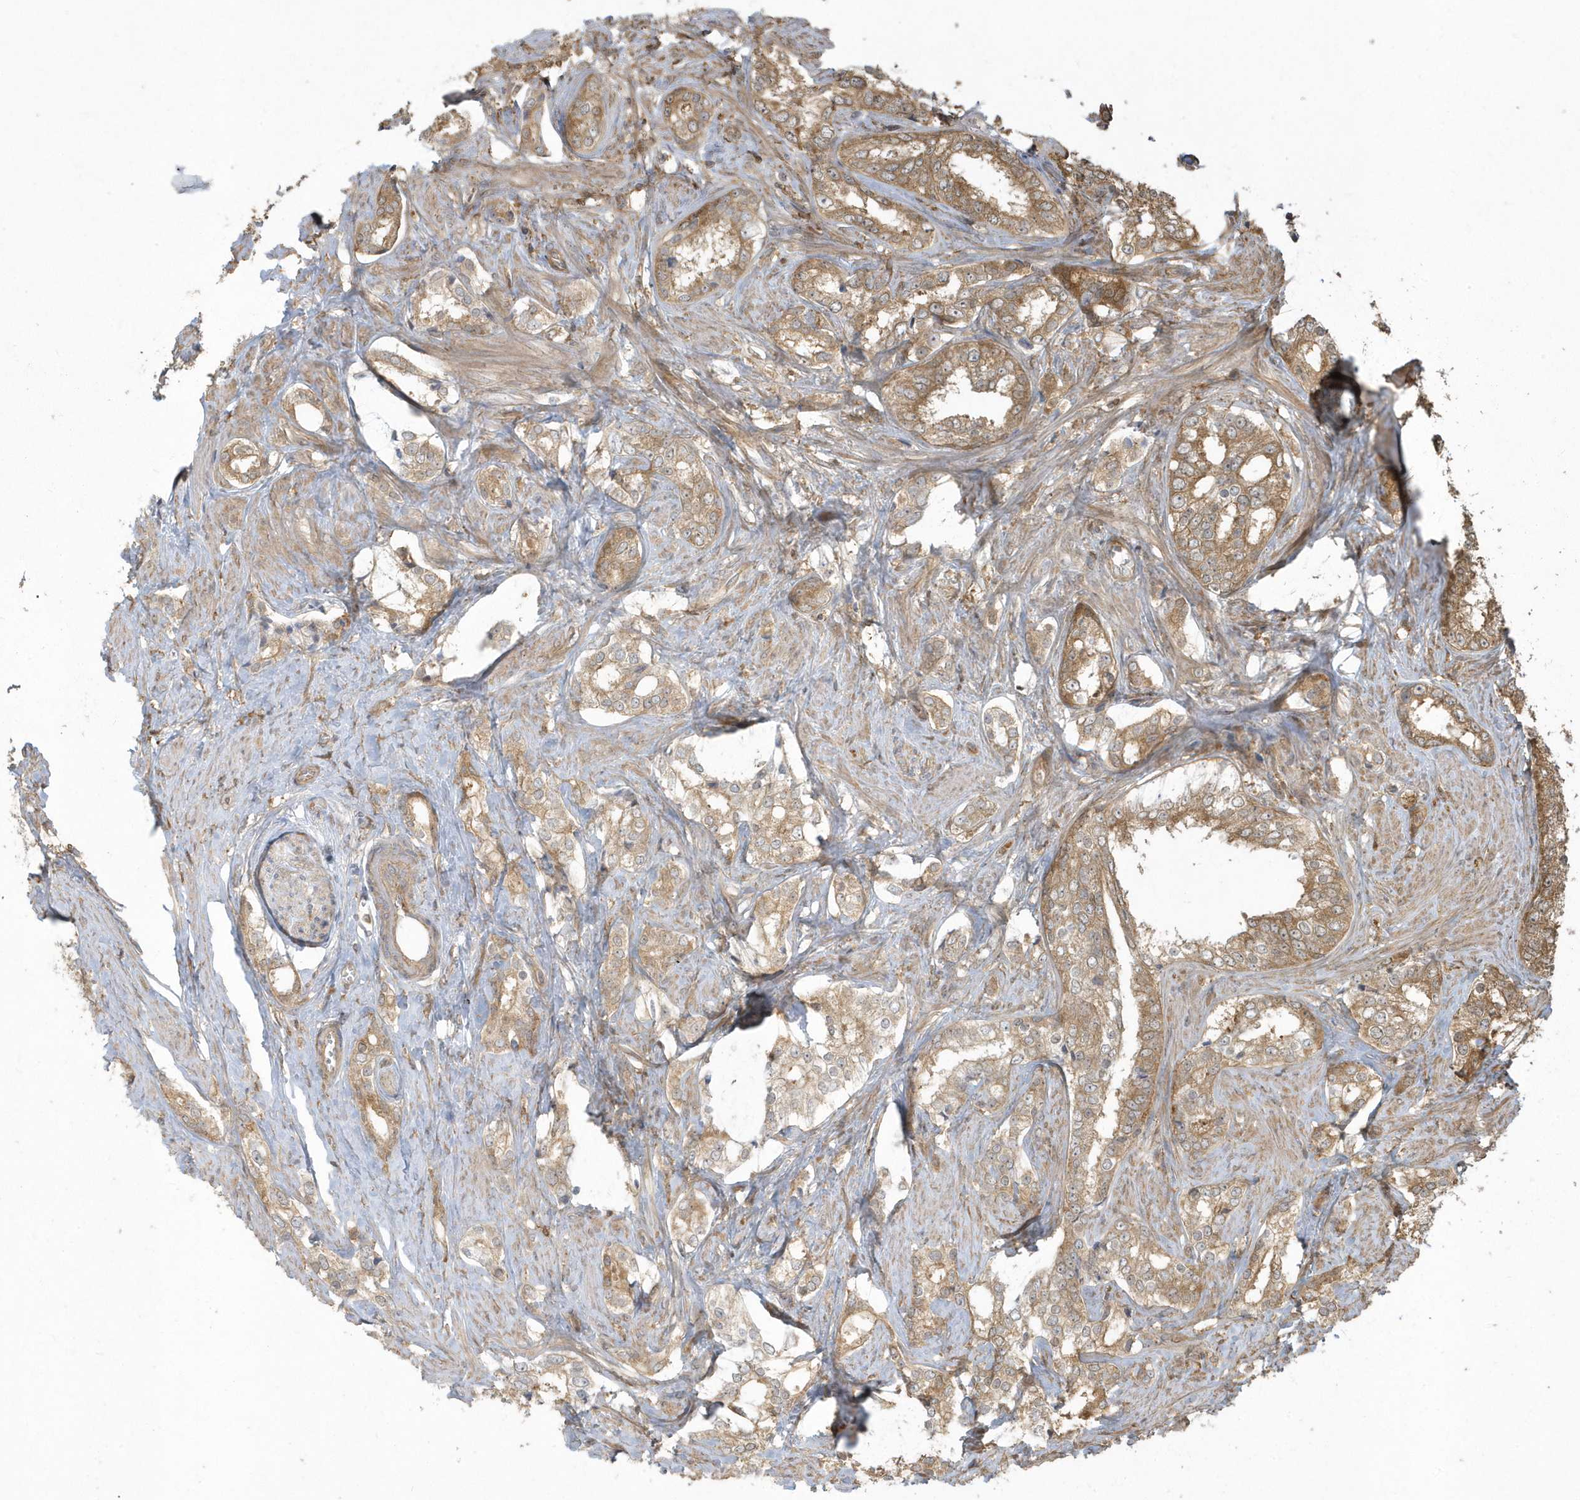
{"staining": {"intensity": "moderate", "quantity": ">75%", "location": "cytoplasmic/membranous"}, "tissue": "prostate cancer", "cell_type": "Tumor cells", "image_type": "cancer", "snomed": [{"axis": "morphology", "description": "Adenocarcinoma, High grade"}, {"axis": "topography", "description": "Prostate"}], "caption": "There is medium levels of moderate cytoplasmic/membranous staining in tumor cells of prostate cancer, as demonstrated by immunohistochemical staining (brown color).", "gene": "HNMT", "patient": {"sex": "male", "age": 66}}